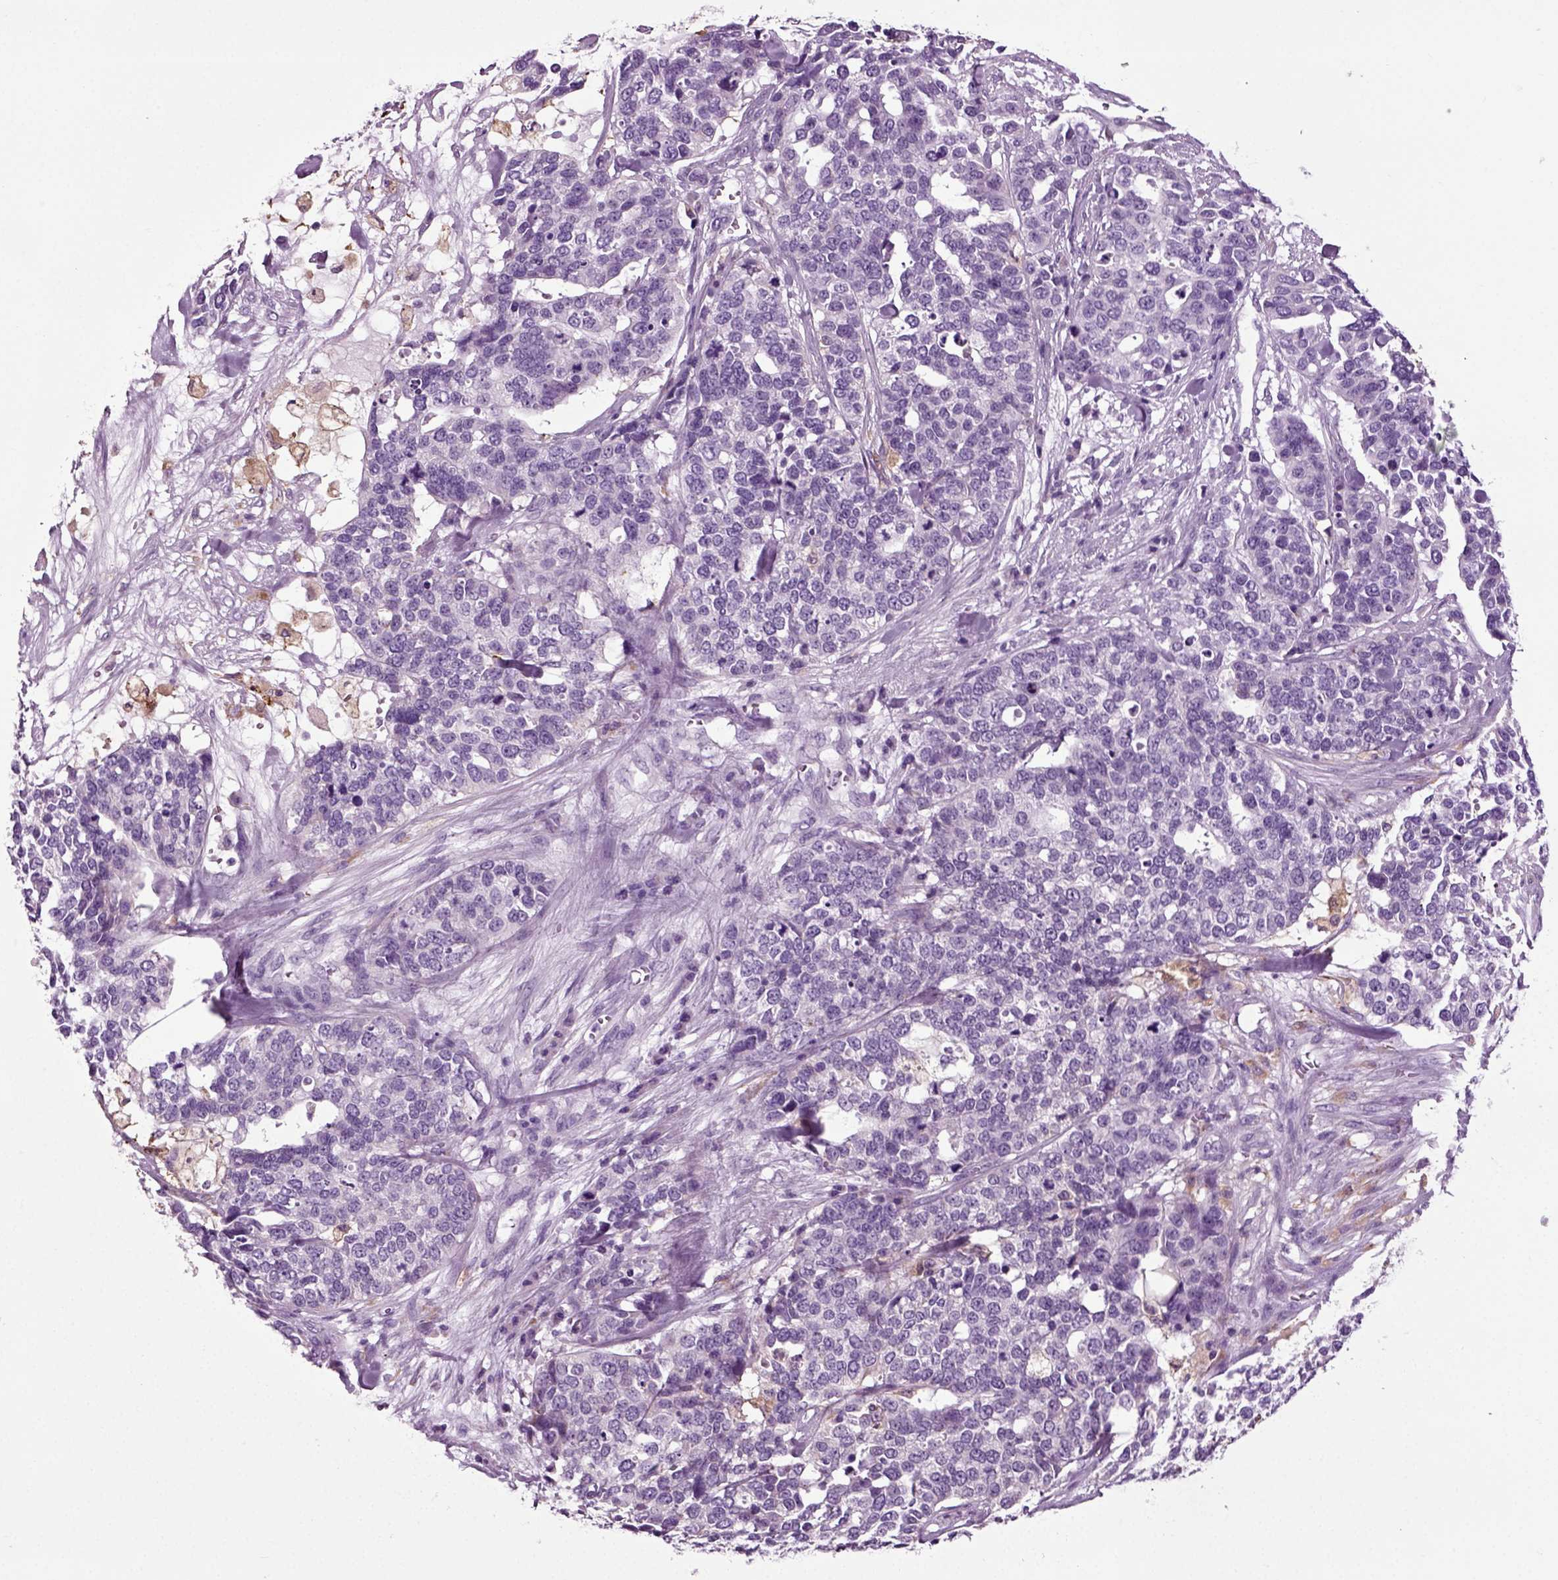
{"staining": {"intensity": "negative", "quantity": "none", "location": "none"}, "tissue": "ovarian cancer", "cell_type": "Tumor cells", "image_type": "cancer", "snomed": [{"axis": "morphology", "description": "Carcinoma, endometroid"}, {"axis": "topography", "description": "Ovary"}], "caption": "The photomicrograph exhibits no significant expression in tumor cells of ovarian endometroid carcinoma.", "gene": "DNAH10", "patient": {"sex": "female", "age": 65}}